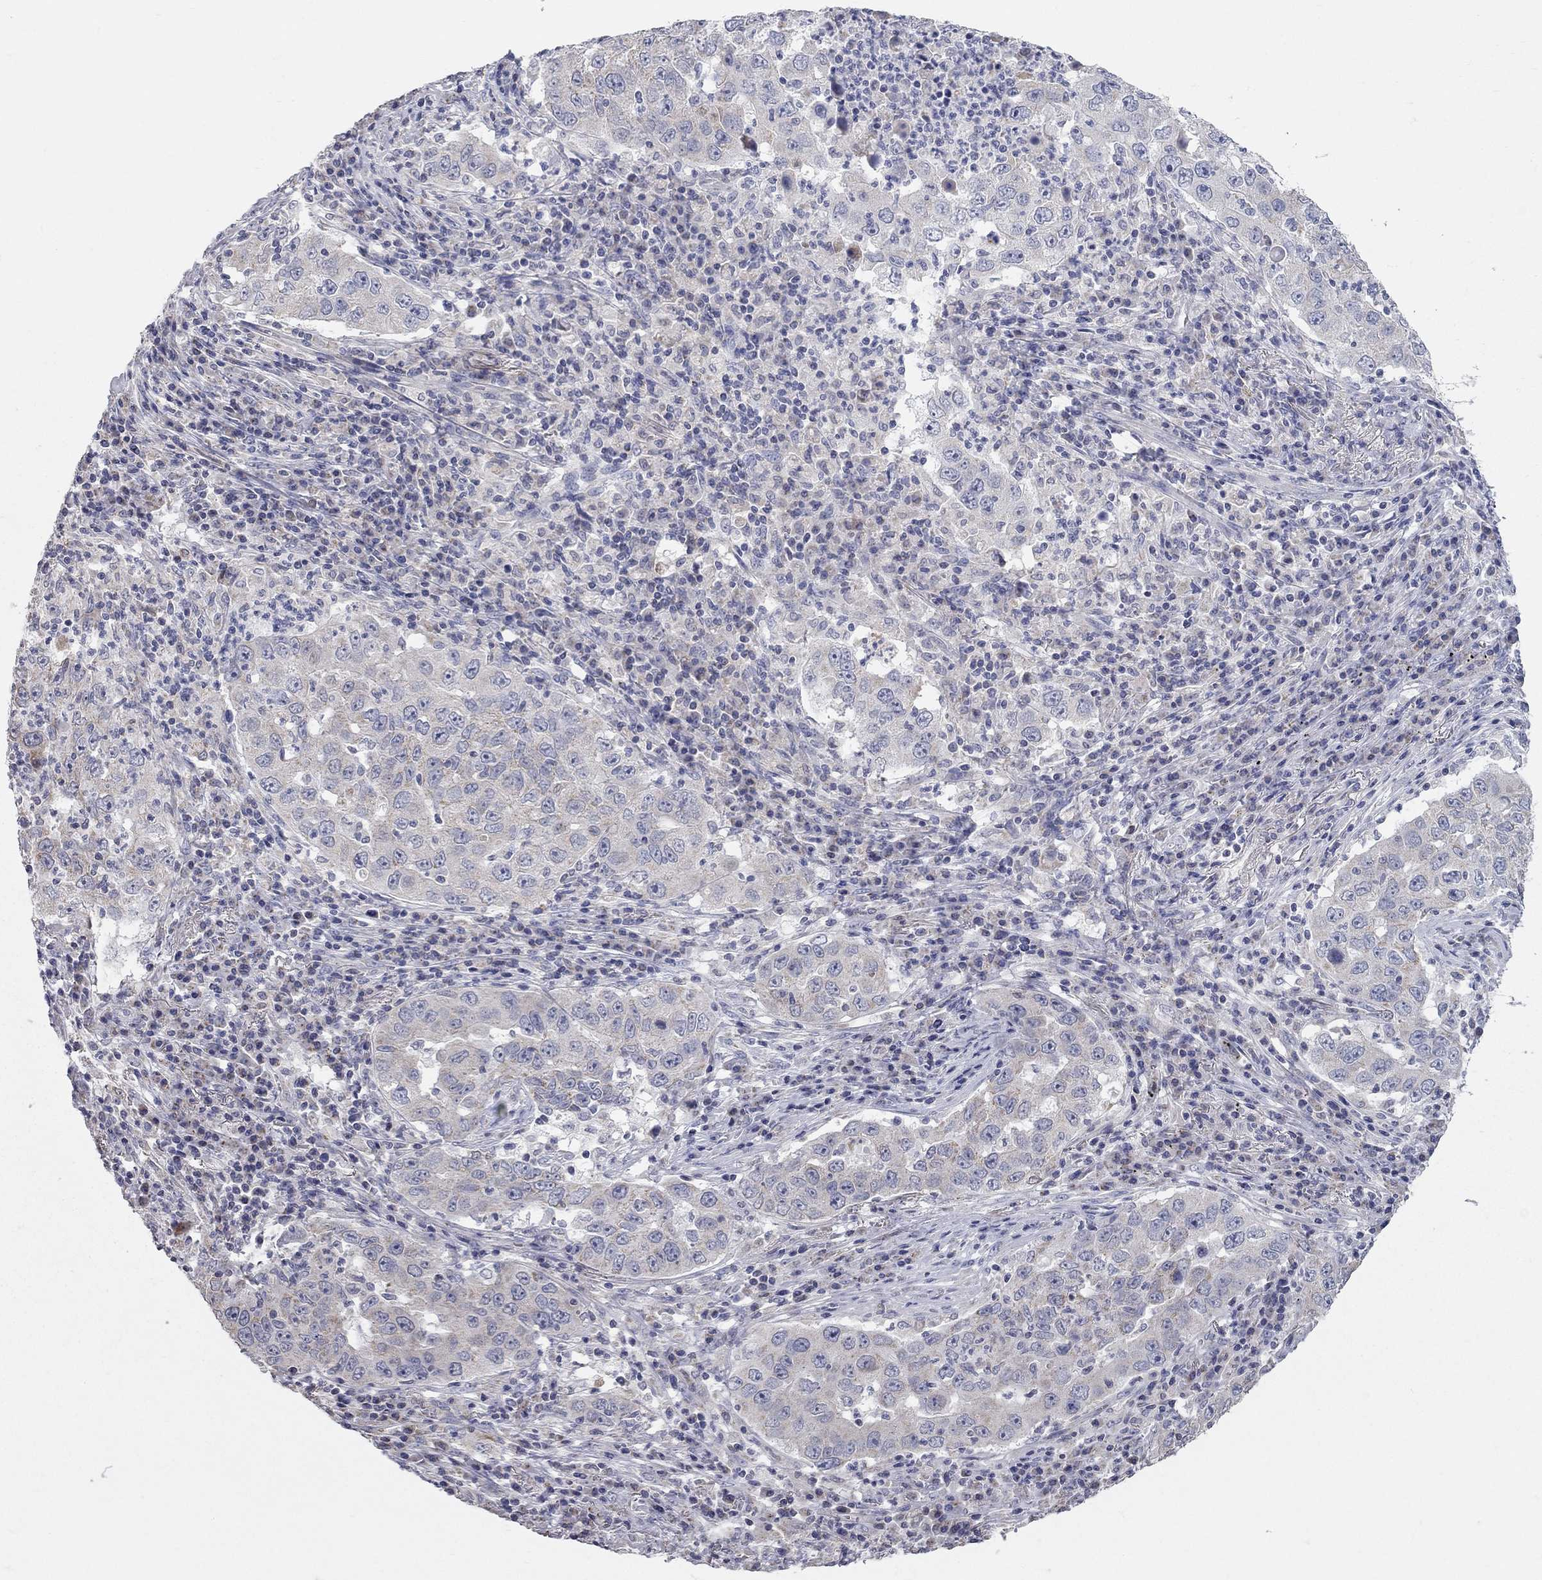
{"staining": {"intensity": "negative", "quantity": "none", "location": "none"}, "tissue": "lung cancer", "cell_type": "Tumor cells", "image_type": "cancer", "snomed": [{"axis": "morphology", "description": "Adenocarcinoma, NOS"}, {"axis": "topography", "description": "Lung"}], "caption": "This is an immunohistochemistry (IHC) micrograph of lung cancer. There is no expression in tumor cells.", "gene": "CFAP161", "patient": {"sex": "male", "age": 73}}